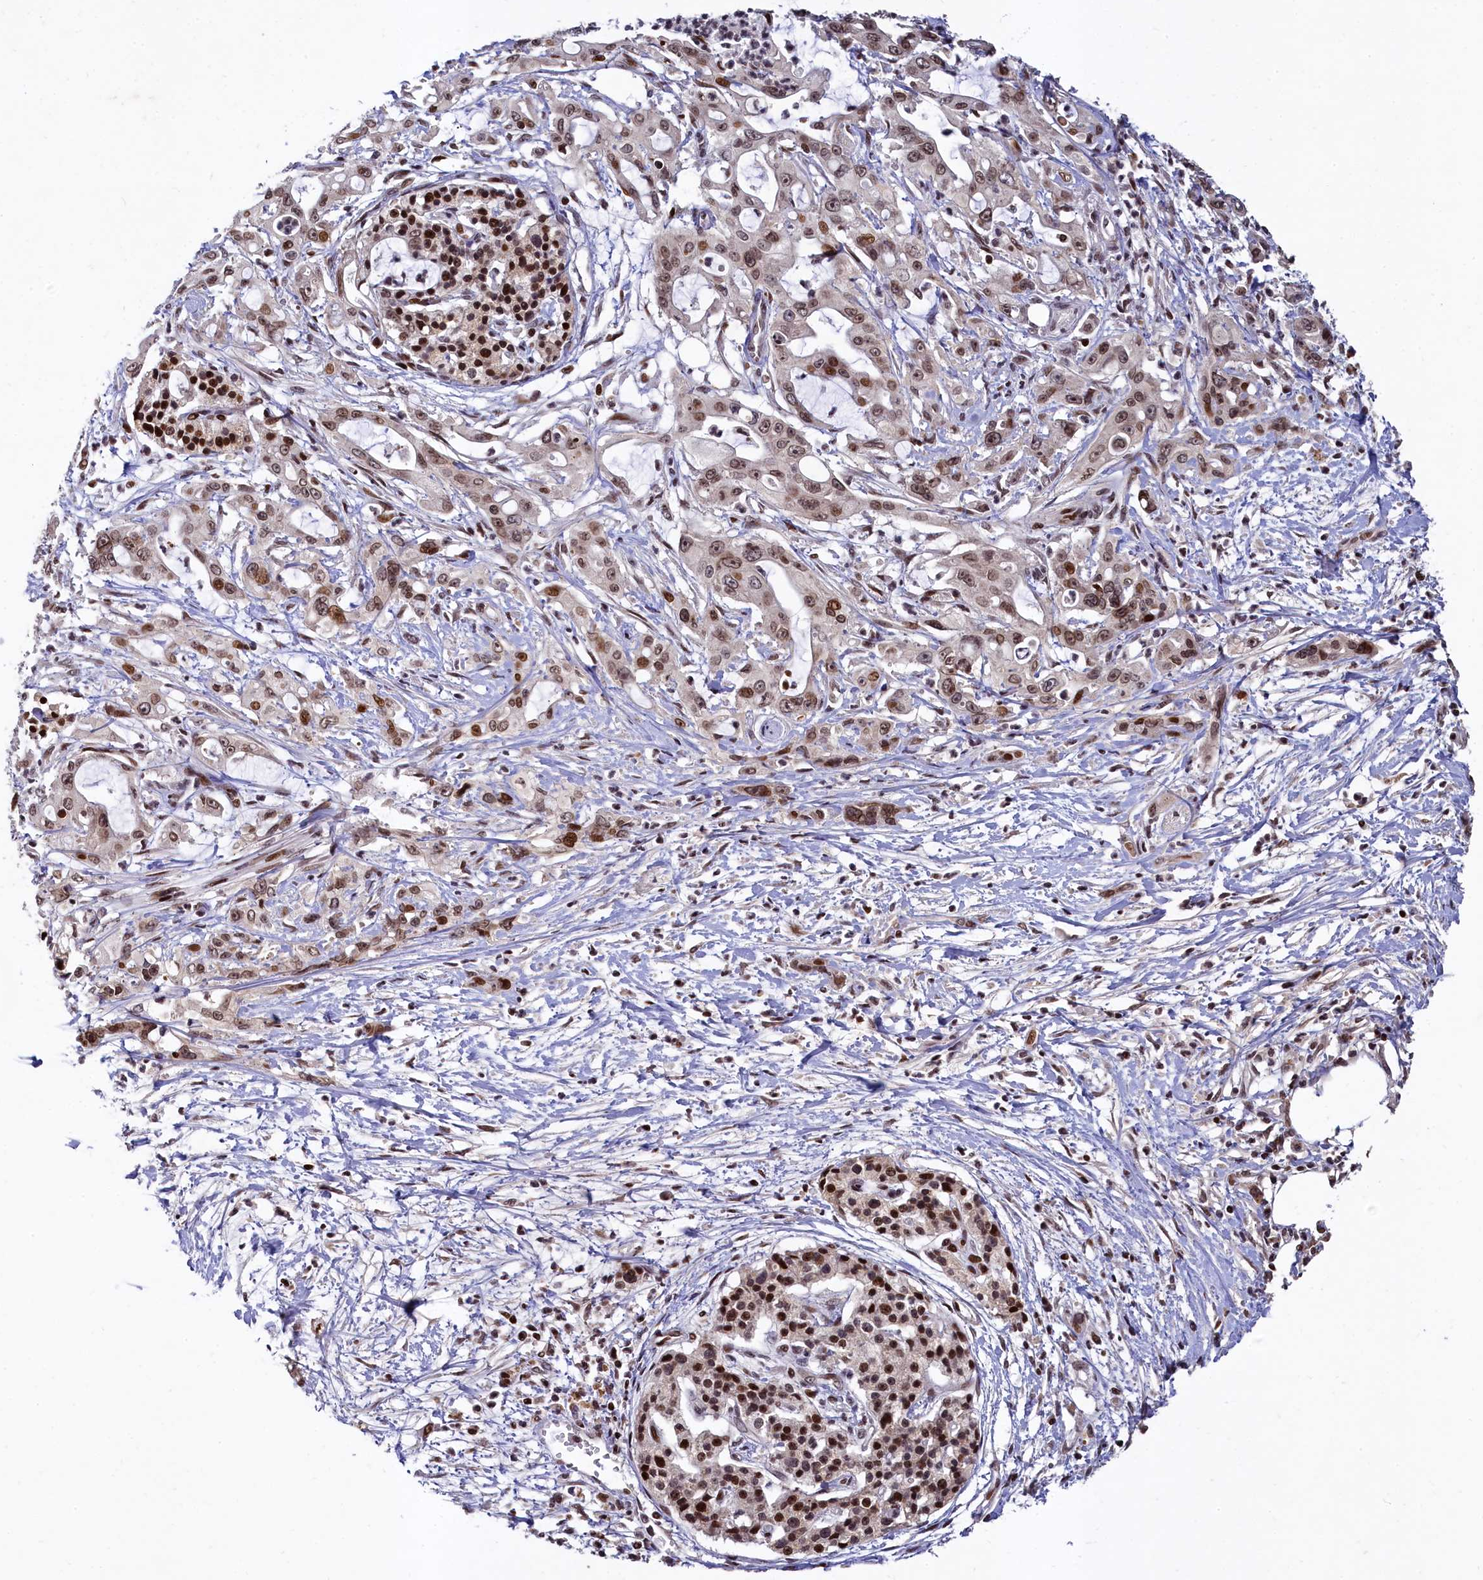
{"staining": {"intensity": "moderate", "quantity": ">75%", "location": "nuclear"}, "tissue": "pancreatic cancer", "cell_type": "Tumor cells", "image_type": "cancer", "snomed": [{"axis": "morphology", "description": "Adenocarcinoma, NOS"}, {"axis": "topography", "description": "Pancreas"}], "caption": "Immunohistochemical staining of adenocarcinoma (pancreatic) shows medium levels of moderate nuclear expression in about >75% of tumor cells. (brown staining indicates protein expression, while blue staining denotes nuclei).", "gene": "FAM217B", "patient": {"sex": "male", "age": 68}}